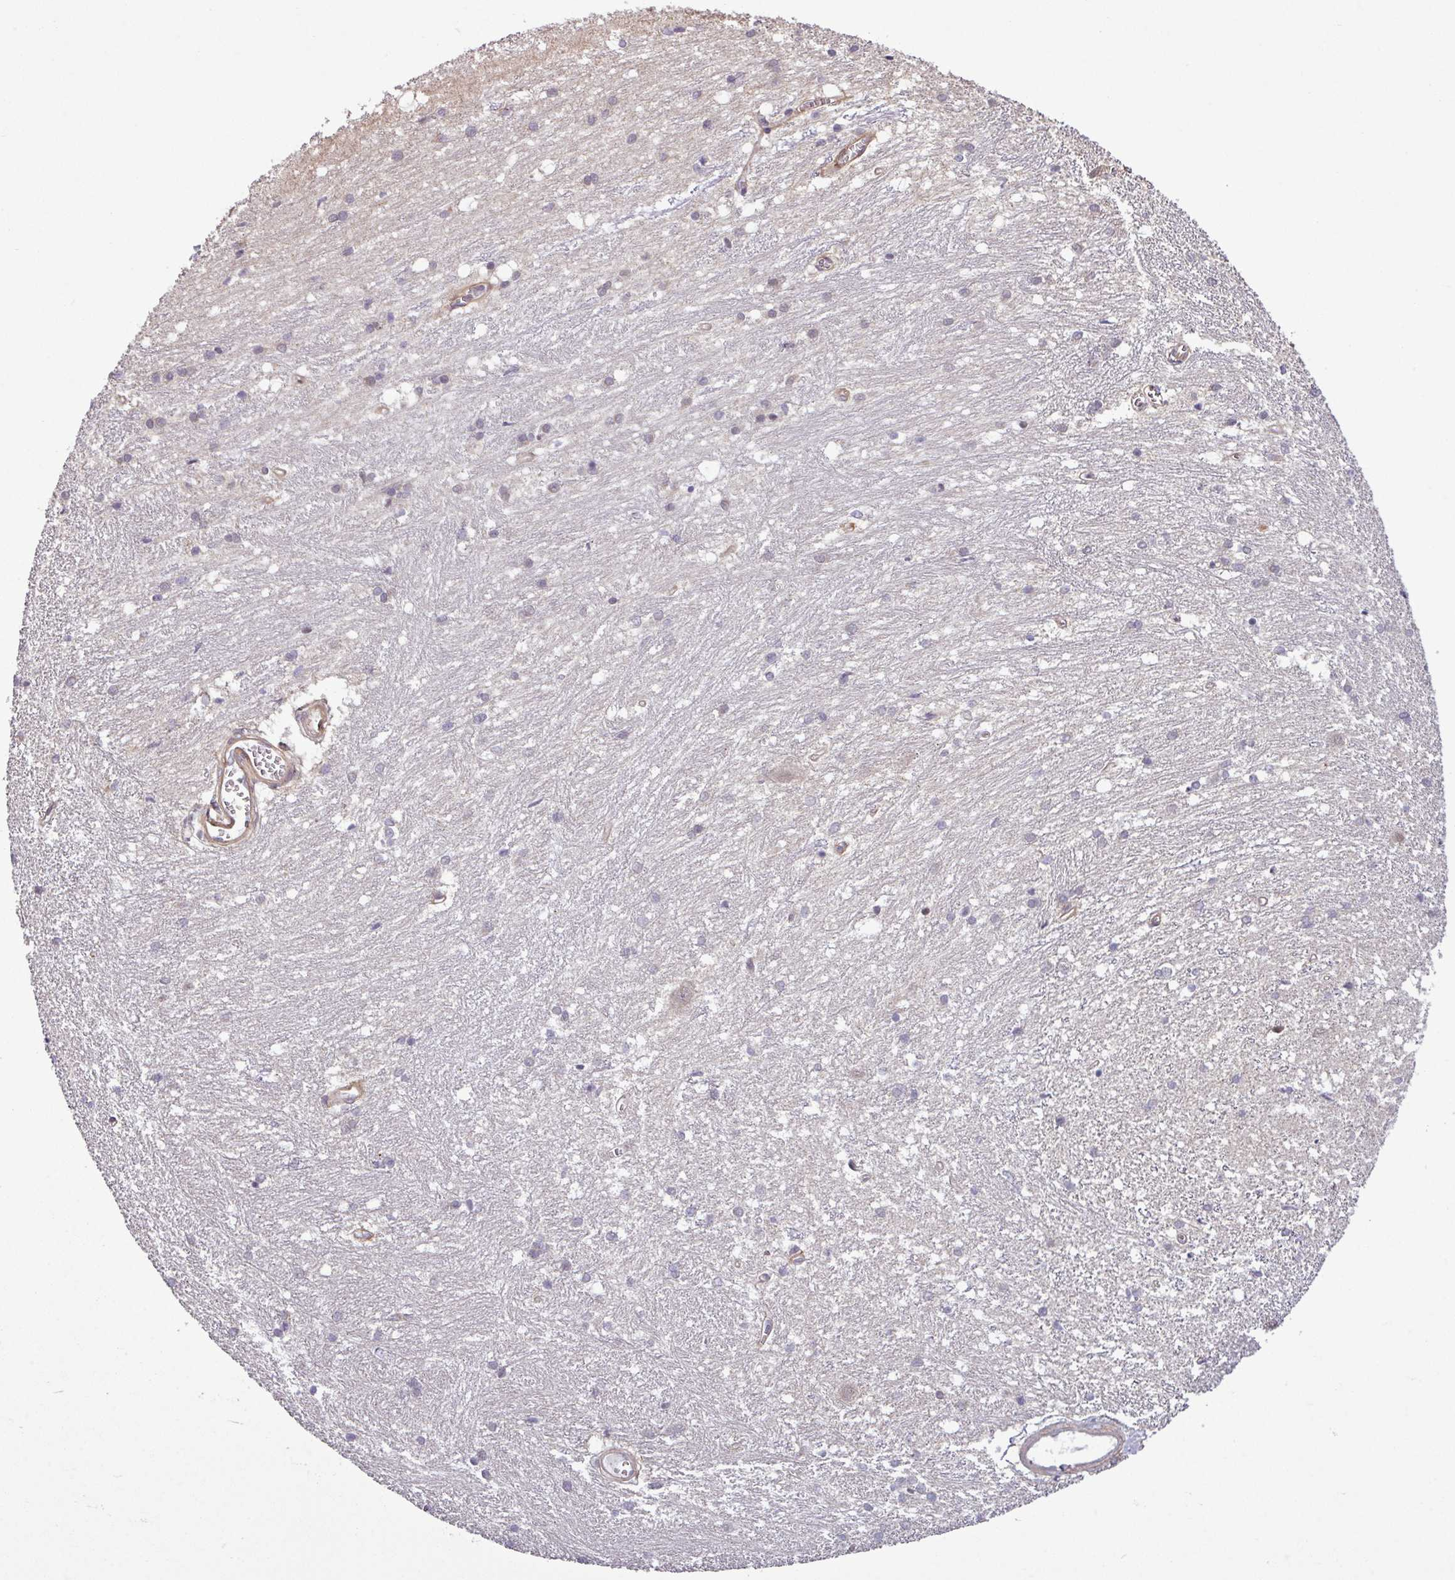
{"staining": {"intensity": "negative", "quantity": "none", "location": "none"}, "tissue": "caudate", "cell_type": "Glial cells", "image_type": "normal", "snomed": [{"axis": "morphology", "description": "Normal tissue, NOS"}, {"axis": "topography", "description": "Lateral ventricle wall"}], "caption": "A high-resolution photomicrograph shows IHC staining of unremarkable caudate, which reveals no significant expression in glial cells. The staining was performed using DAB to visualize the protein expression in brown, while the nuclei were stained in blue with hematoxylin (Magnification: 20x).", "gene": "ZNF217", "patient": {"sex": "male", "age": 37}}